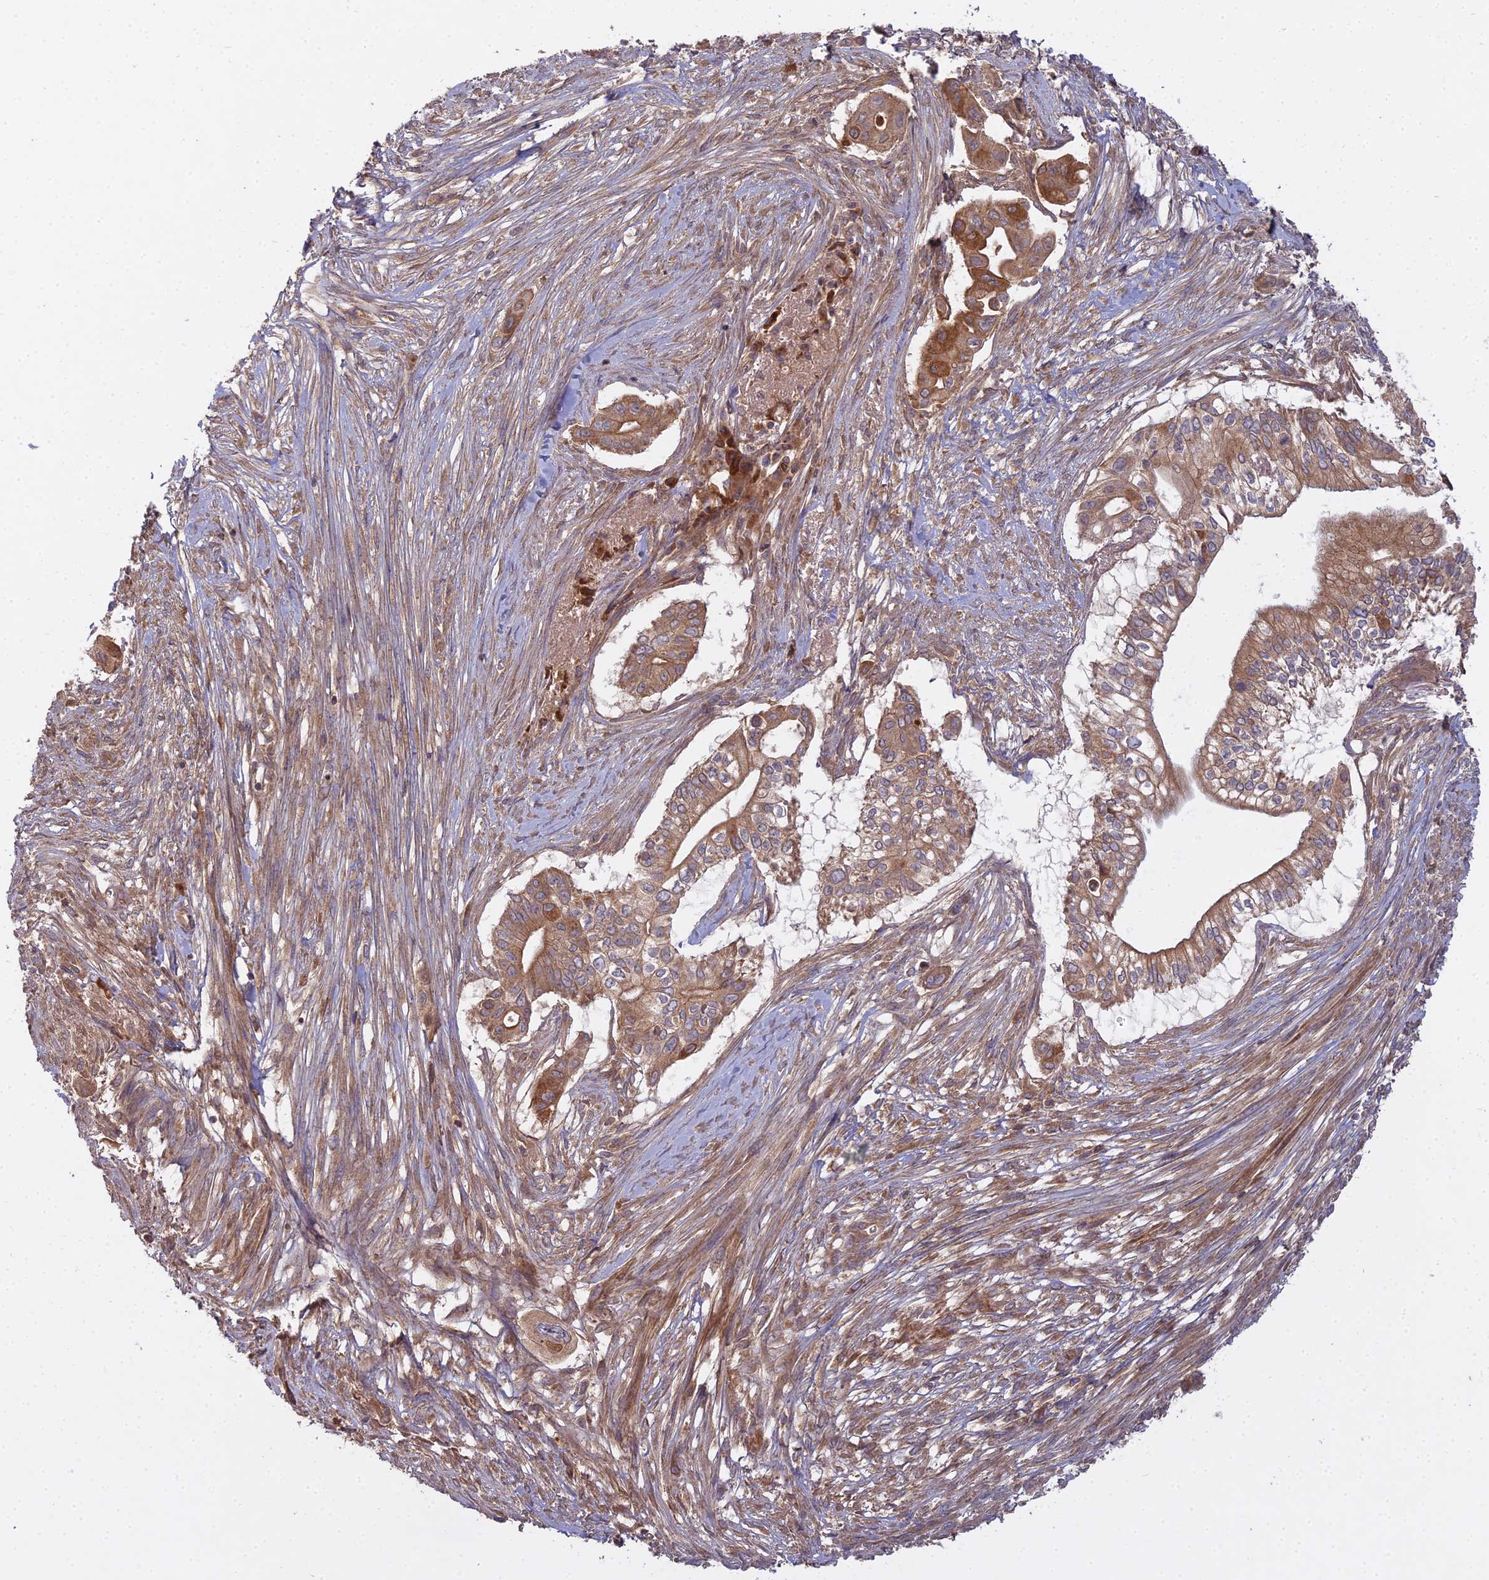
{"staining": {"intensity": "strong", "quantity": ">75%", "location": "cytoplasmic/membranous"}, "tissue": "pancreatic cancer", "cell_type": "Tumor cells", "image_type": "cancer", "snomed": [{"axis": "morphology", "description": "Adenocarcinoma, NOS"}, {"axis": "topography", "description": "Pancreas"}], "caption": "The micrograph displays staining of pancreatic adenocarcinoma, revealing strong cytoplasmic/membranous protein positivity (brown color) within tumor cells.", "gene": "CCDC167", "patient": {"sex": "male", "age": 68}}